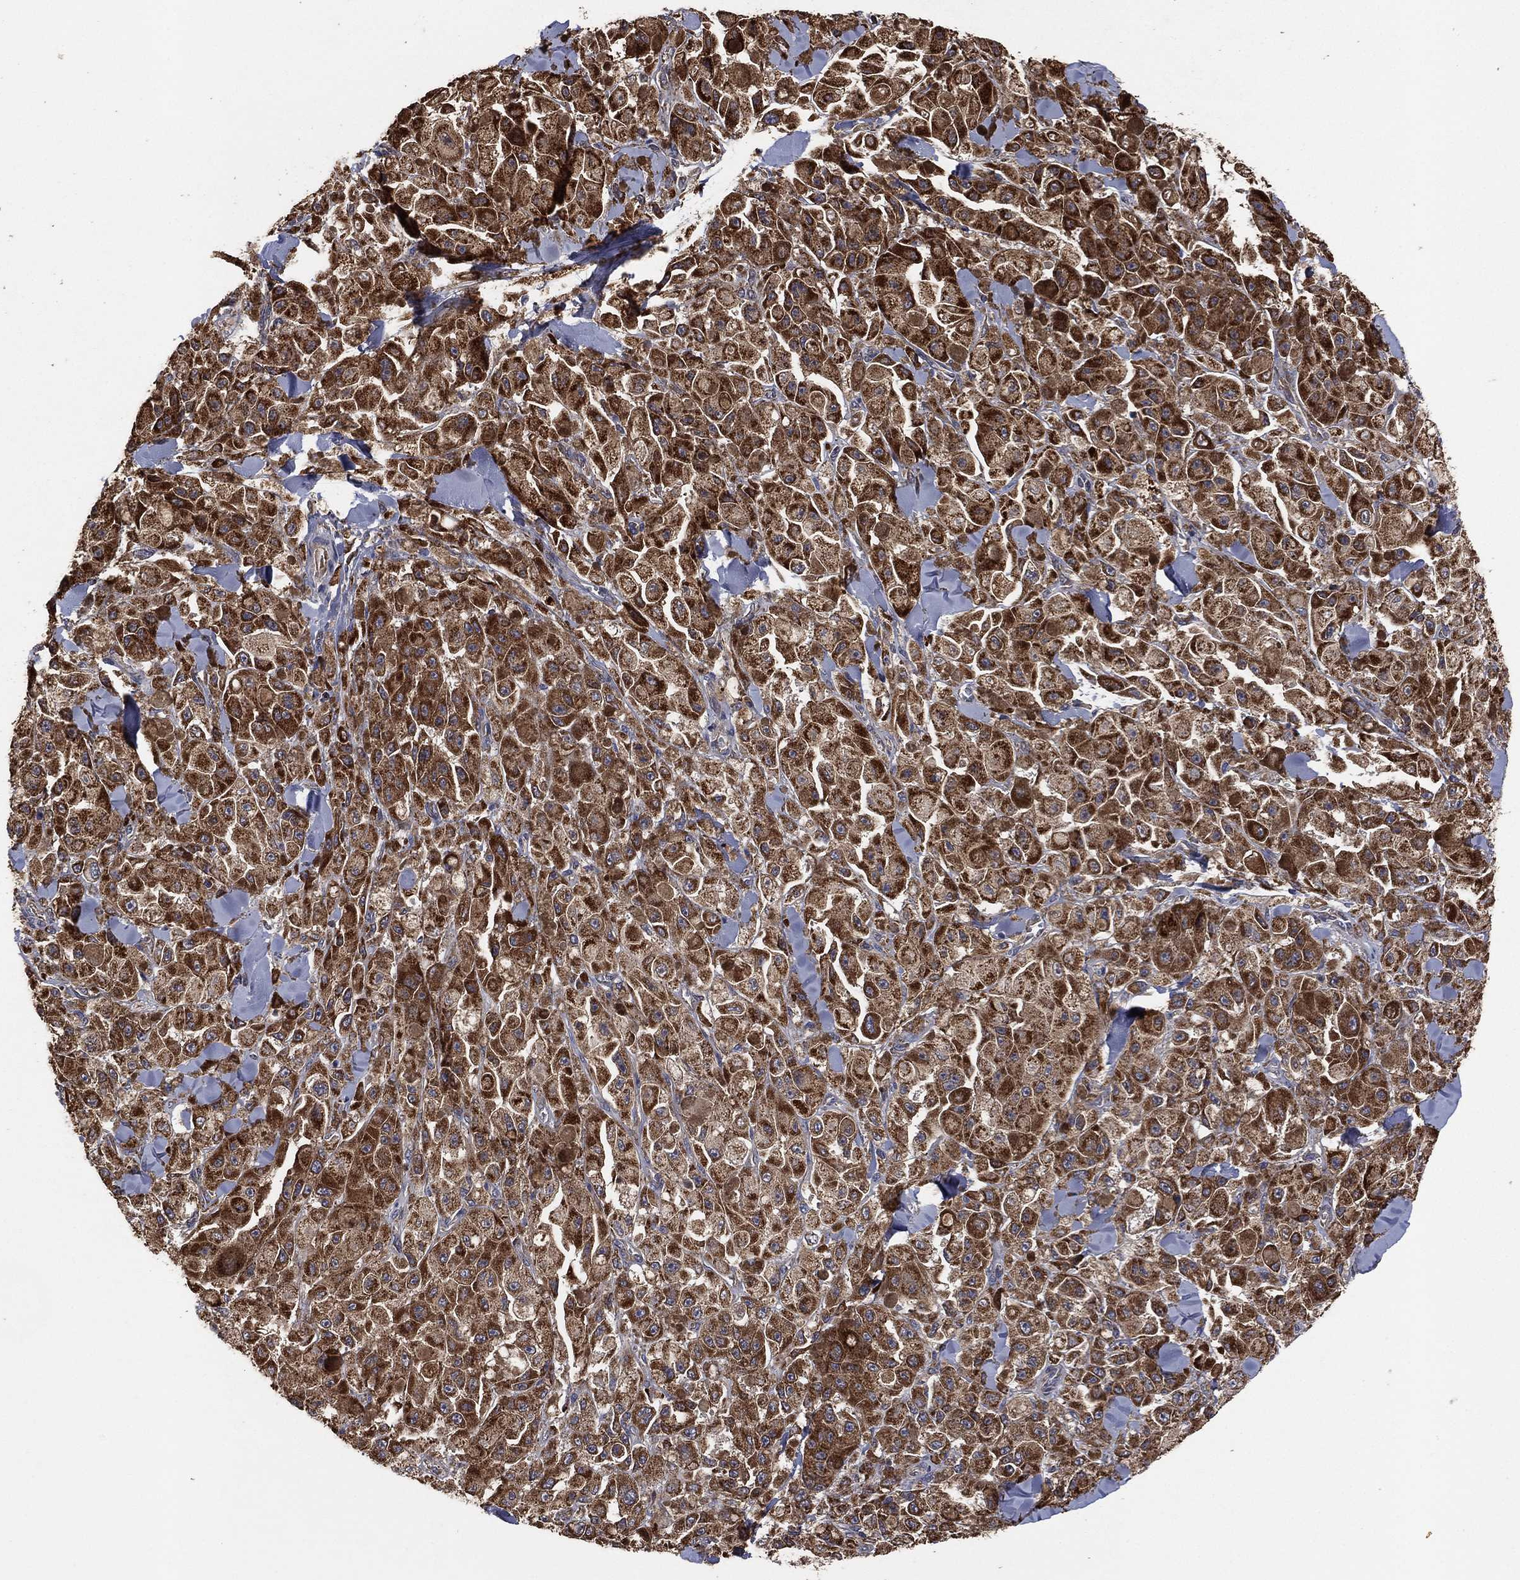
{"staining": {"intensity": "strong", "quantity": "25%-75%", "location": "cytoplasmic/membranous"}, "tissue": "melanoma", "cell_type": "Tumor cells", "image_type": "cancer", "snomed": [{"axis": "morphology", "description": "Malignant melanoma, NOS"}, {"axis": "topography", "description": "Skin"}], "caption": "Immunohistochemistry staining of melanoma, which reveals high levels of strong cytoplasmic/membranous expression in about 25%-75% of tumor cells indicating strong cytoplasmic/membranous protein staining. The staining was performed using DAB (brown) for protein detection and nuclei were counterstained in hematoxylin (blue).", "gene": "LIMD1", "patient": {"sex": "female", "age": 58}}